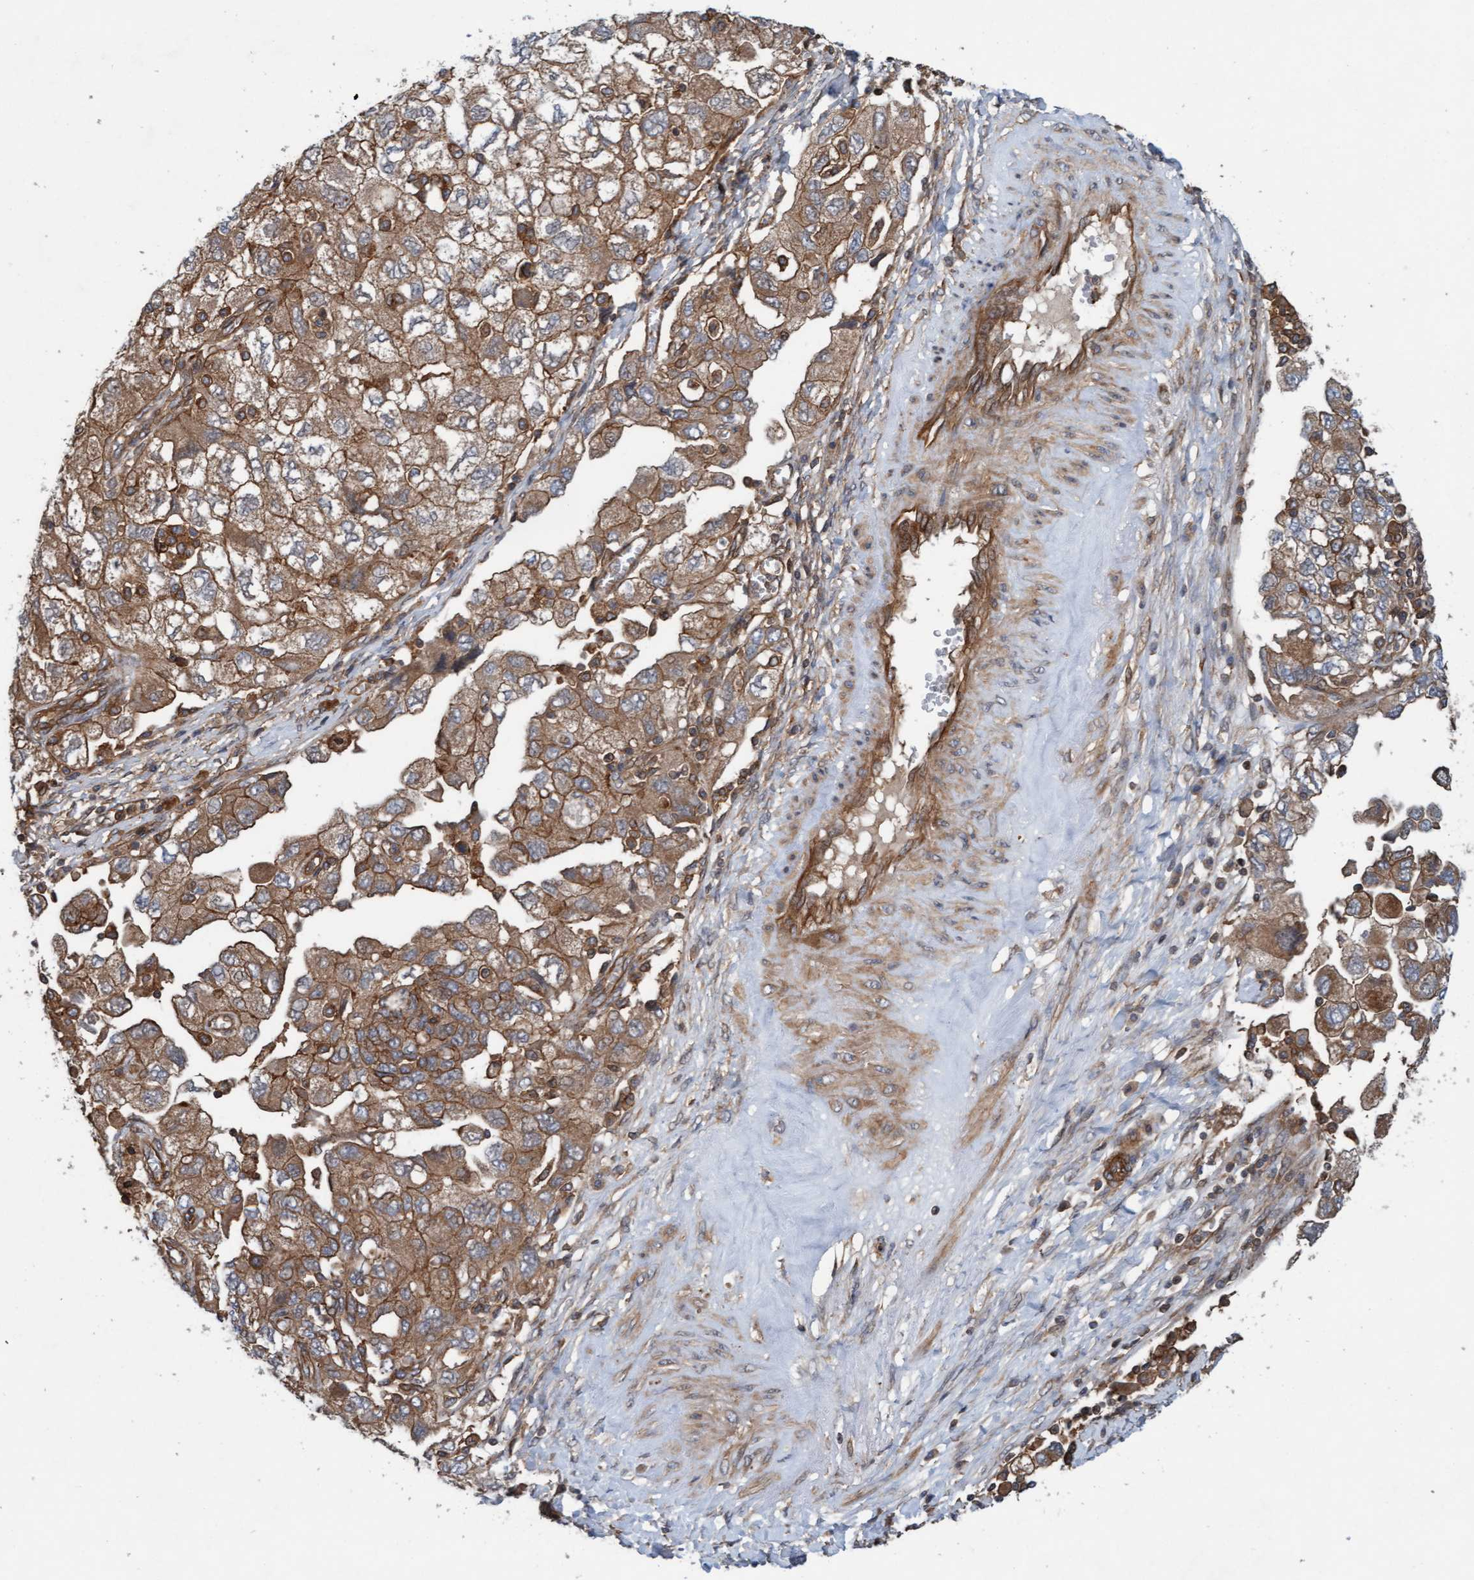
{"staining": {"intensity": "moderate", "quantity": ">75%", "location": "cytoplasmic/membranous"}, "tissue": "ovarian cancer", "cell_type": "Tumor cells", "image_type": "cancer", "snomed": [{"axis": "morphology", "description": "Carcinoma, NOS"}, {"axis": "morphology", "description": "Cystadenocarcinoma, serous, NOS"}, {"axis": "topography", "description": "Ovary"}], "caption": "The micrograph displays a brown stain indicating the presence of a protein in the cytoplasmic/membranous of tumor cells in ovarian cancer.", "gene": "ERAL1", "patient": {"sex": "female", "age": 69}}